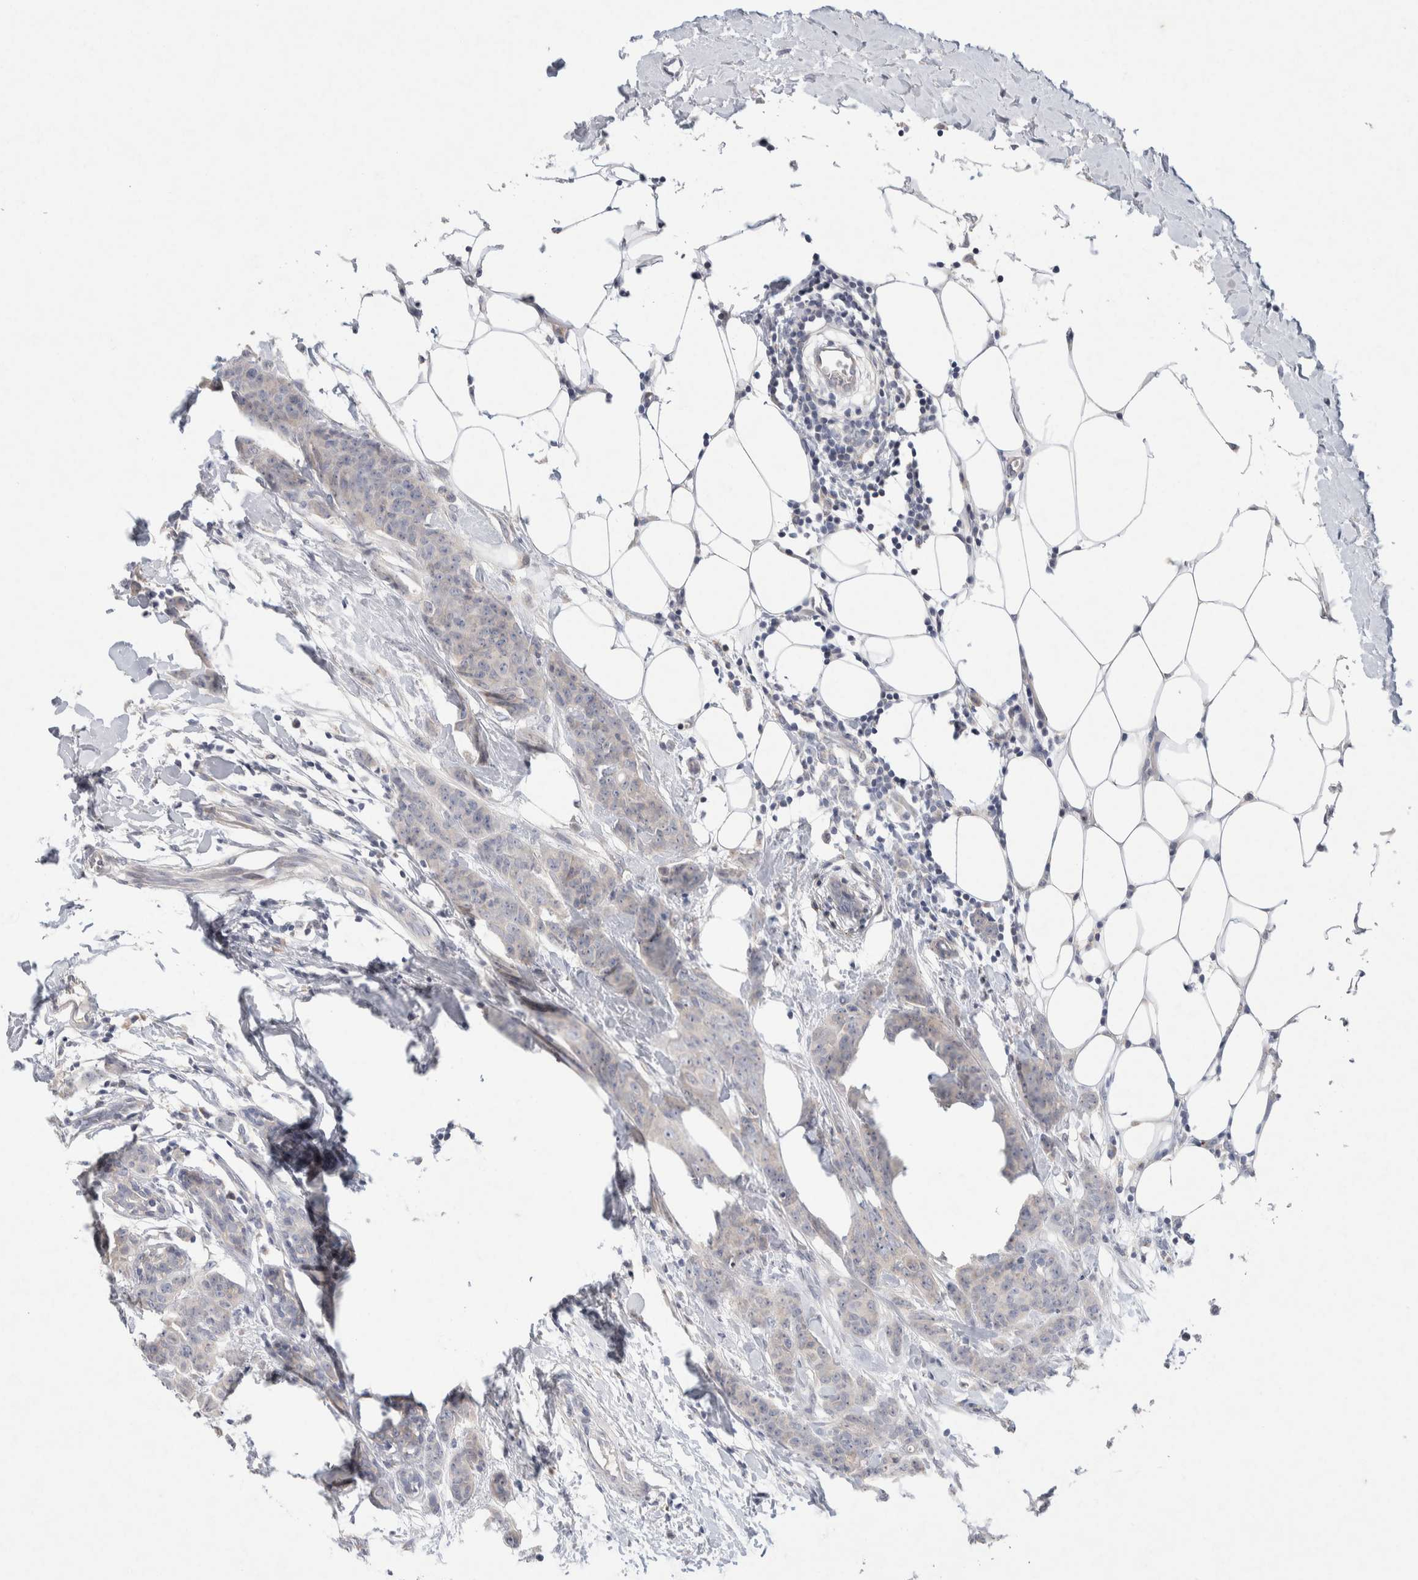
{"staining": {"intensity": "negative", "quantity": "none", "location": "none"}, "tissue": "breast cancer", "cell_type": "Tumor cells", "image_type": "cancer", "snomed": [{"axis": "morphology", "description": "Normal tissue, NOS"}, {"axis": "morphology", "description": "Duct carcinoma"}, {"axis": "topography", "description": "Breast"}], "caption": "Immunohistochemistry photomicrograph of neoplastic tissue: breast cancer stained with DAB shows no significant protein staining in tumor cells. (DAB (3,3'-diaminobenzidine) immunohistochemistry visualized using brightfield microscopy, high magnification).", "gene": "CMTM4", "patient": {"sex": "female", "age": 40}}